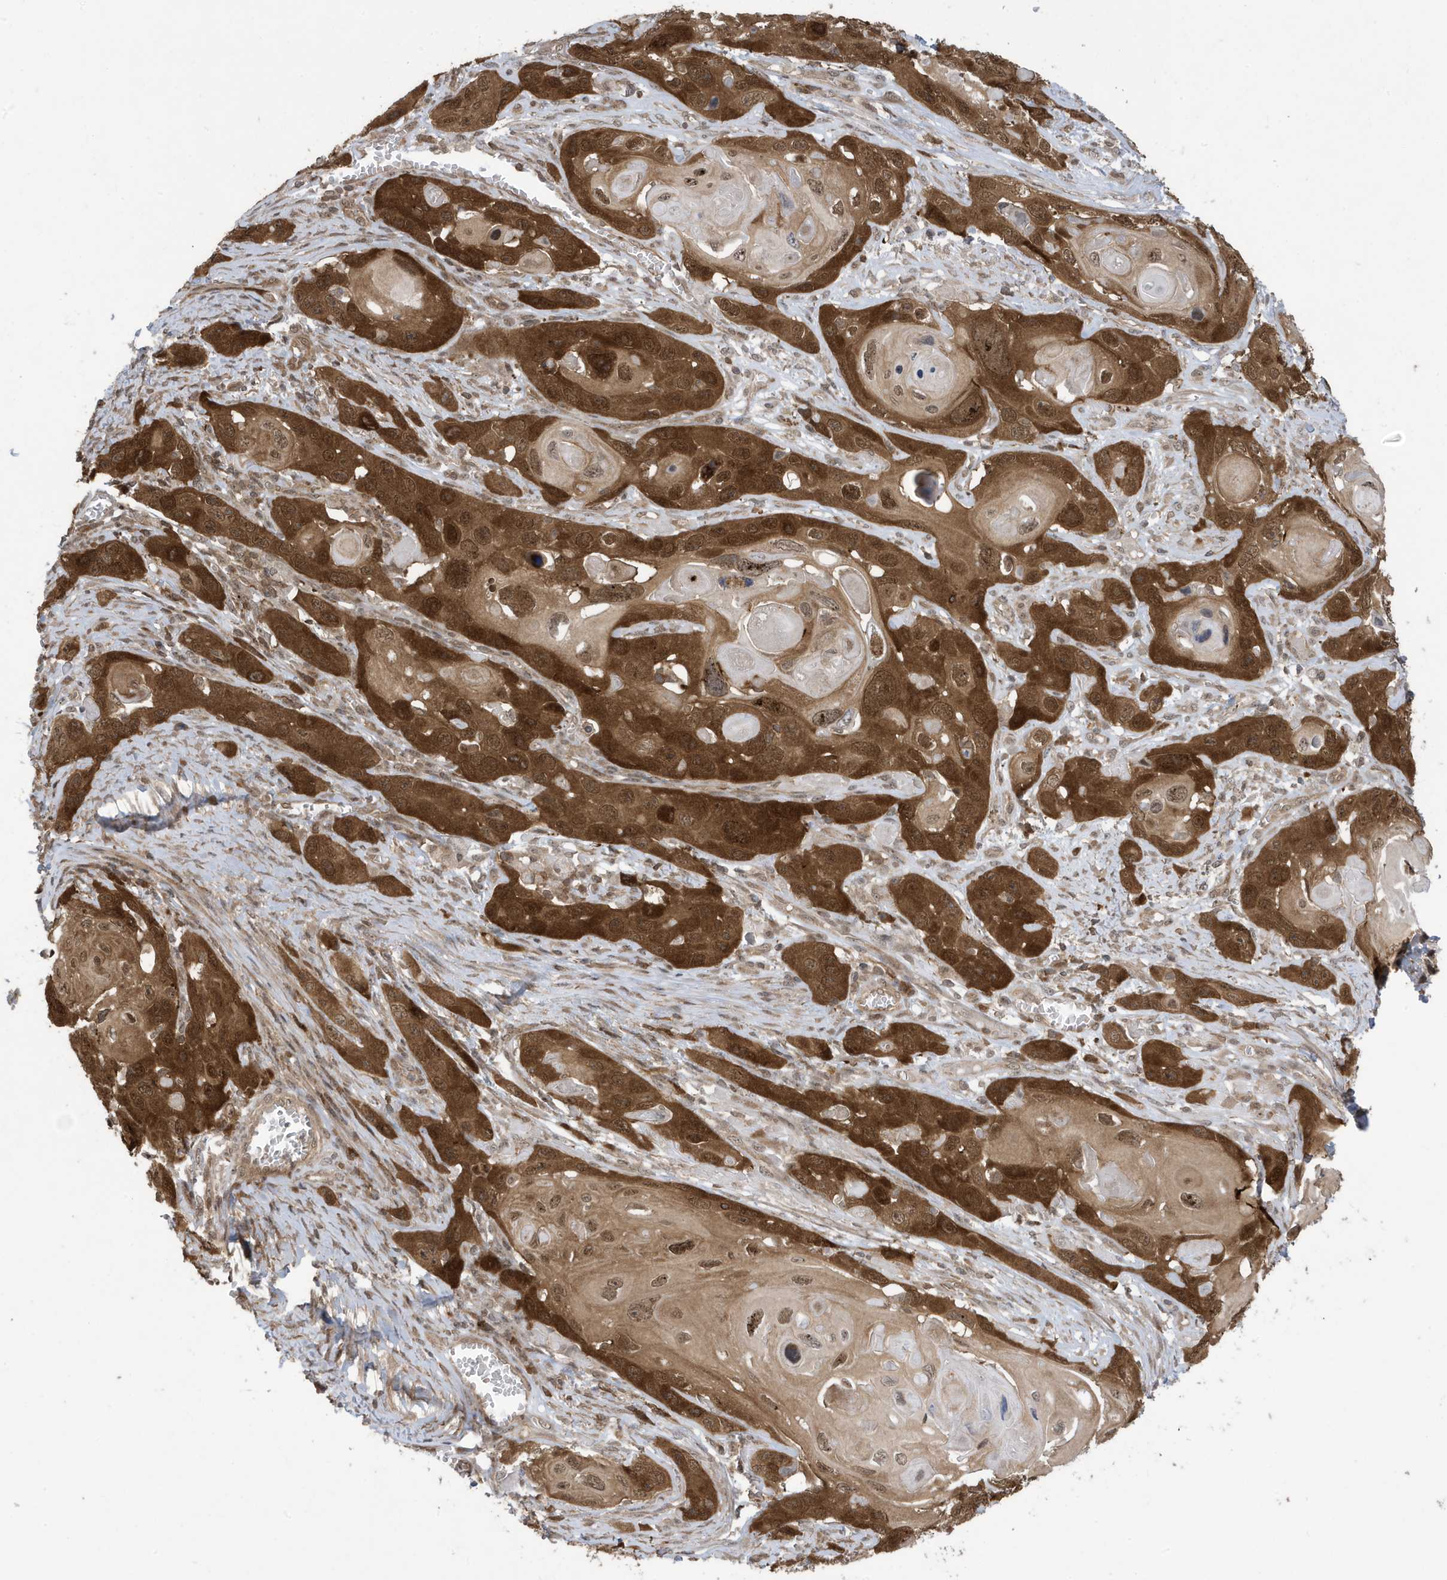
{"staining": {"intensity": "strong", "quantity": ">75%", "location": "cytoplasmic/membranous,nuclear"}, "tissue": "skin cancer", "cell_type": "Tumor cells", "image_type": "cancer", "snomed": [{"axis": "morphology", "description": "Squamous cell carcinoma, NOS"}, {"axis": "topography", "description": "Skin"}], "caption": "Tumor cells show high levels of strong cytoplasmic/membranous and nuclear positivity in about >75% of cells in human skin squamous cell carcinoma. The staining was performed using DAB (3,3'-diaminobenzidine), with brown indicating positive protein expression. Nuclei are stained blue with hematoxylin.", "gene": "UBQLN1", "patient": {"sex": "male", "age": 55}}